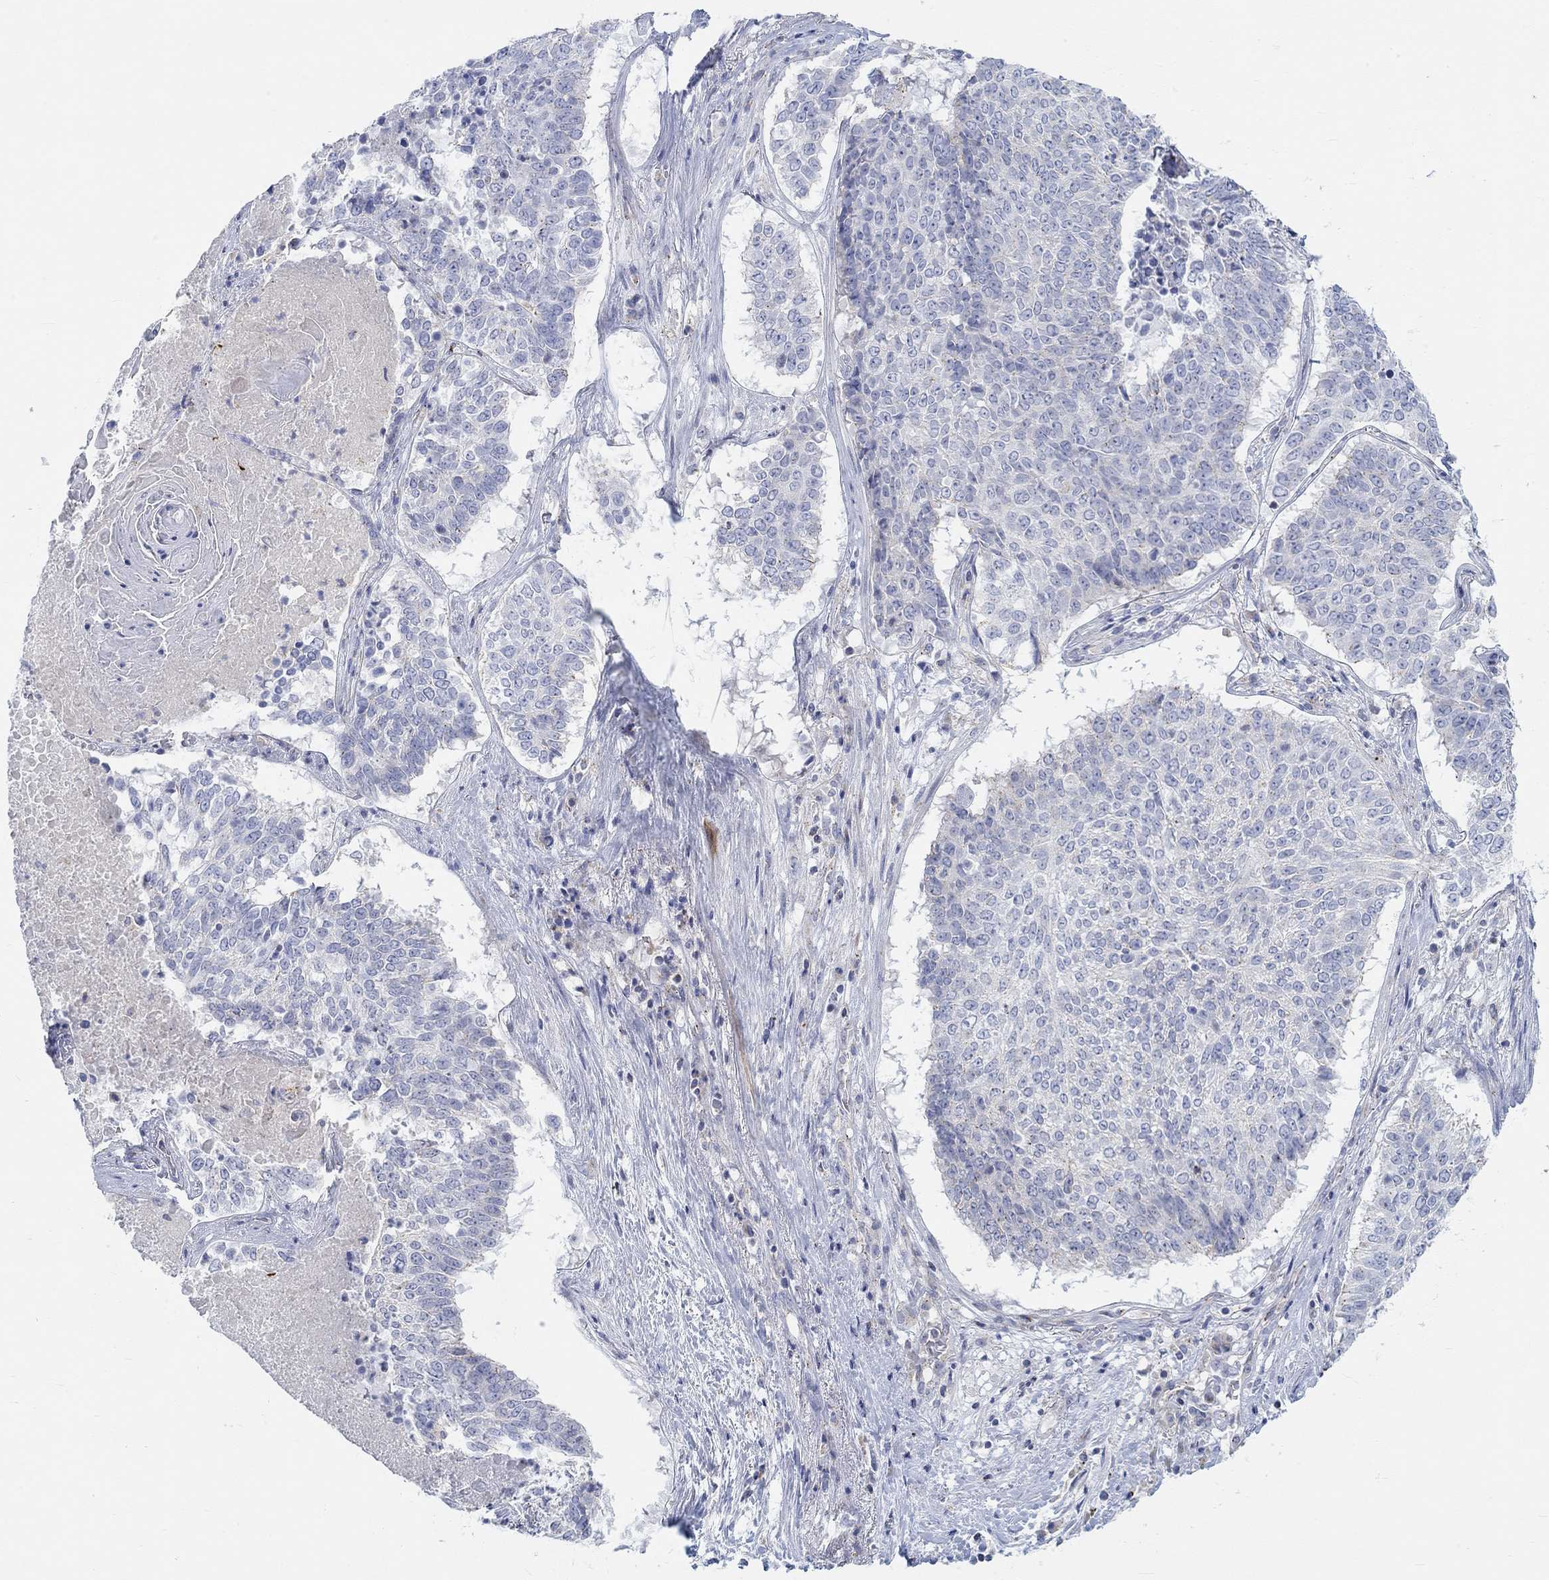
{"staining": {"intensity": "negative", "quantity": "none", "location": "none"}, "tissue": "lung cancer", "cell_type": "Tumor cells", "image_type": "cancer", "snomed": [{"axis": "morphology", "description": "Squamous cell carcinoma, NOS"}, {"axis": "topography", "description": "Lung"}], "caption": "This is an IHC photomicrograph of lung squamous cell carcinoma. There is no expression in tumor cells.", "gene": "NAV3", "patient": {"sex": "male", "age": 64}}